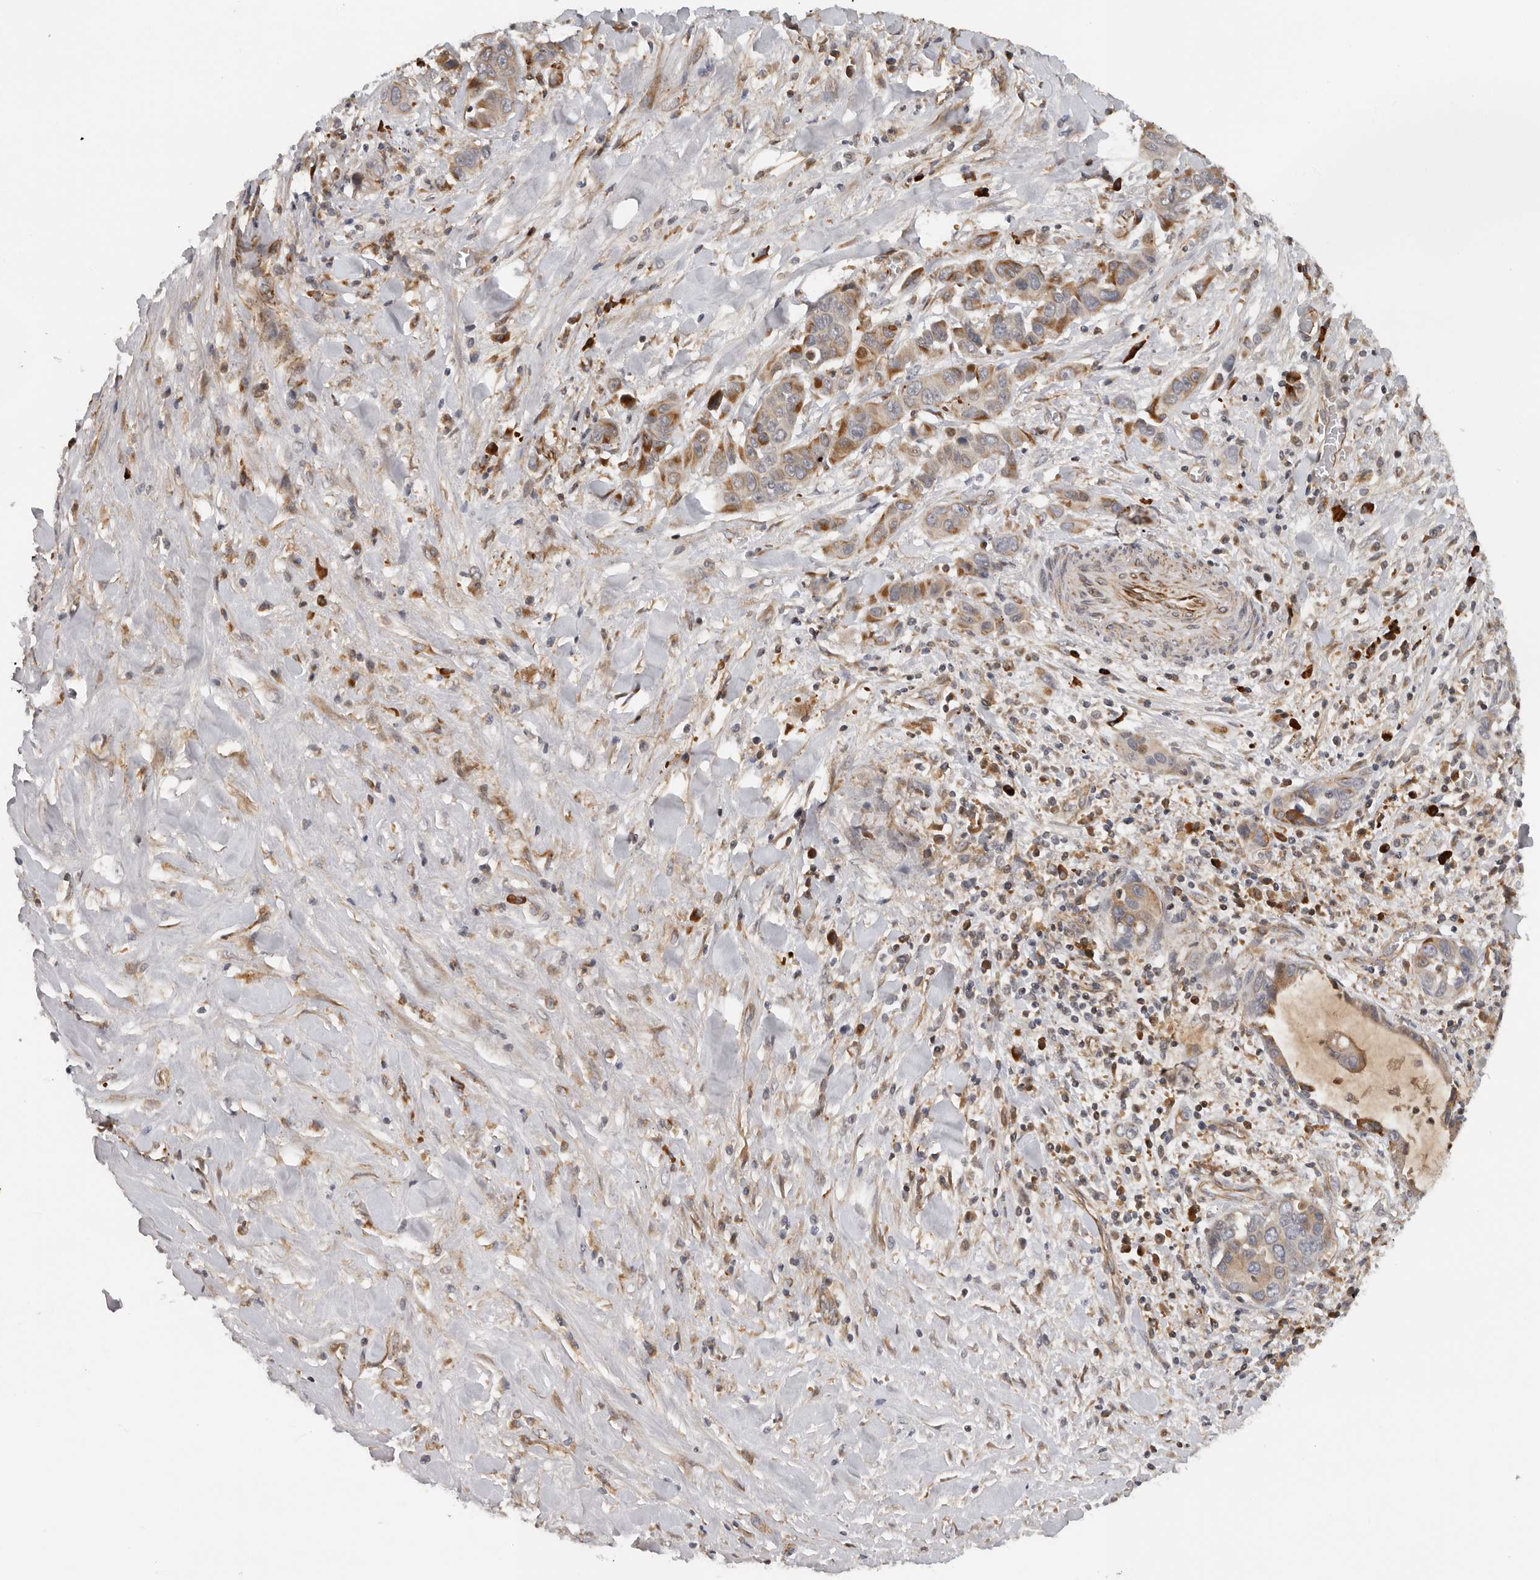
{"staining": {"intensity": "moderate", "quantity": "25%-75%", "location": "cytoplasmic/membranous"}, "tissue": "liver cancer", "cell_type": "Tumor cells", "image_type": "cancer", "snomed": [{"axis": "morphology", "description": "Cholangiocarcinoma"}, {"axis": "topography", "description": "Liver"}], "caption": "High-magnification brightfield microscopy of liver cholangiocarcinoma stained with DAB (brown) and counterstained with hematoxylin (blue). tumor cells exhibit moderate cytoplasmic/membranous staining is identified in about25%-75% of cells. (Stains: DAB (3,3'-diaminobenzidine) in brown, nuclei in blue, Microscopy: brightfield microscopy at high magnification).", "gene": "RNF157", "patient": {"sex": "female", "age": 52}}